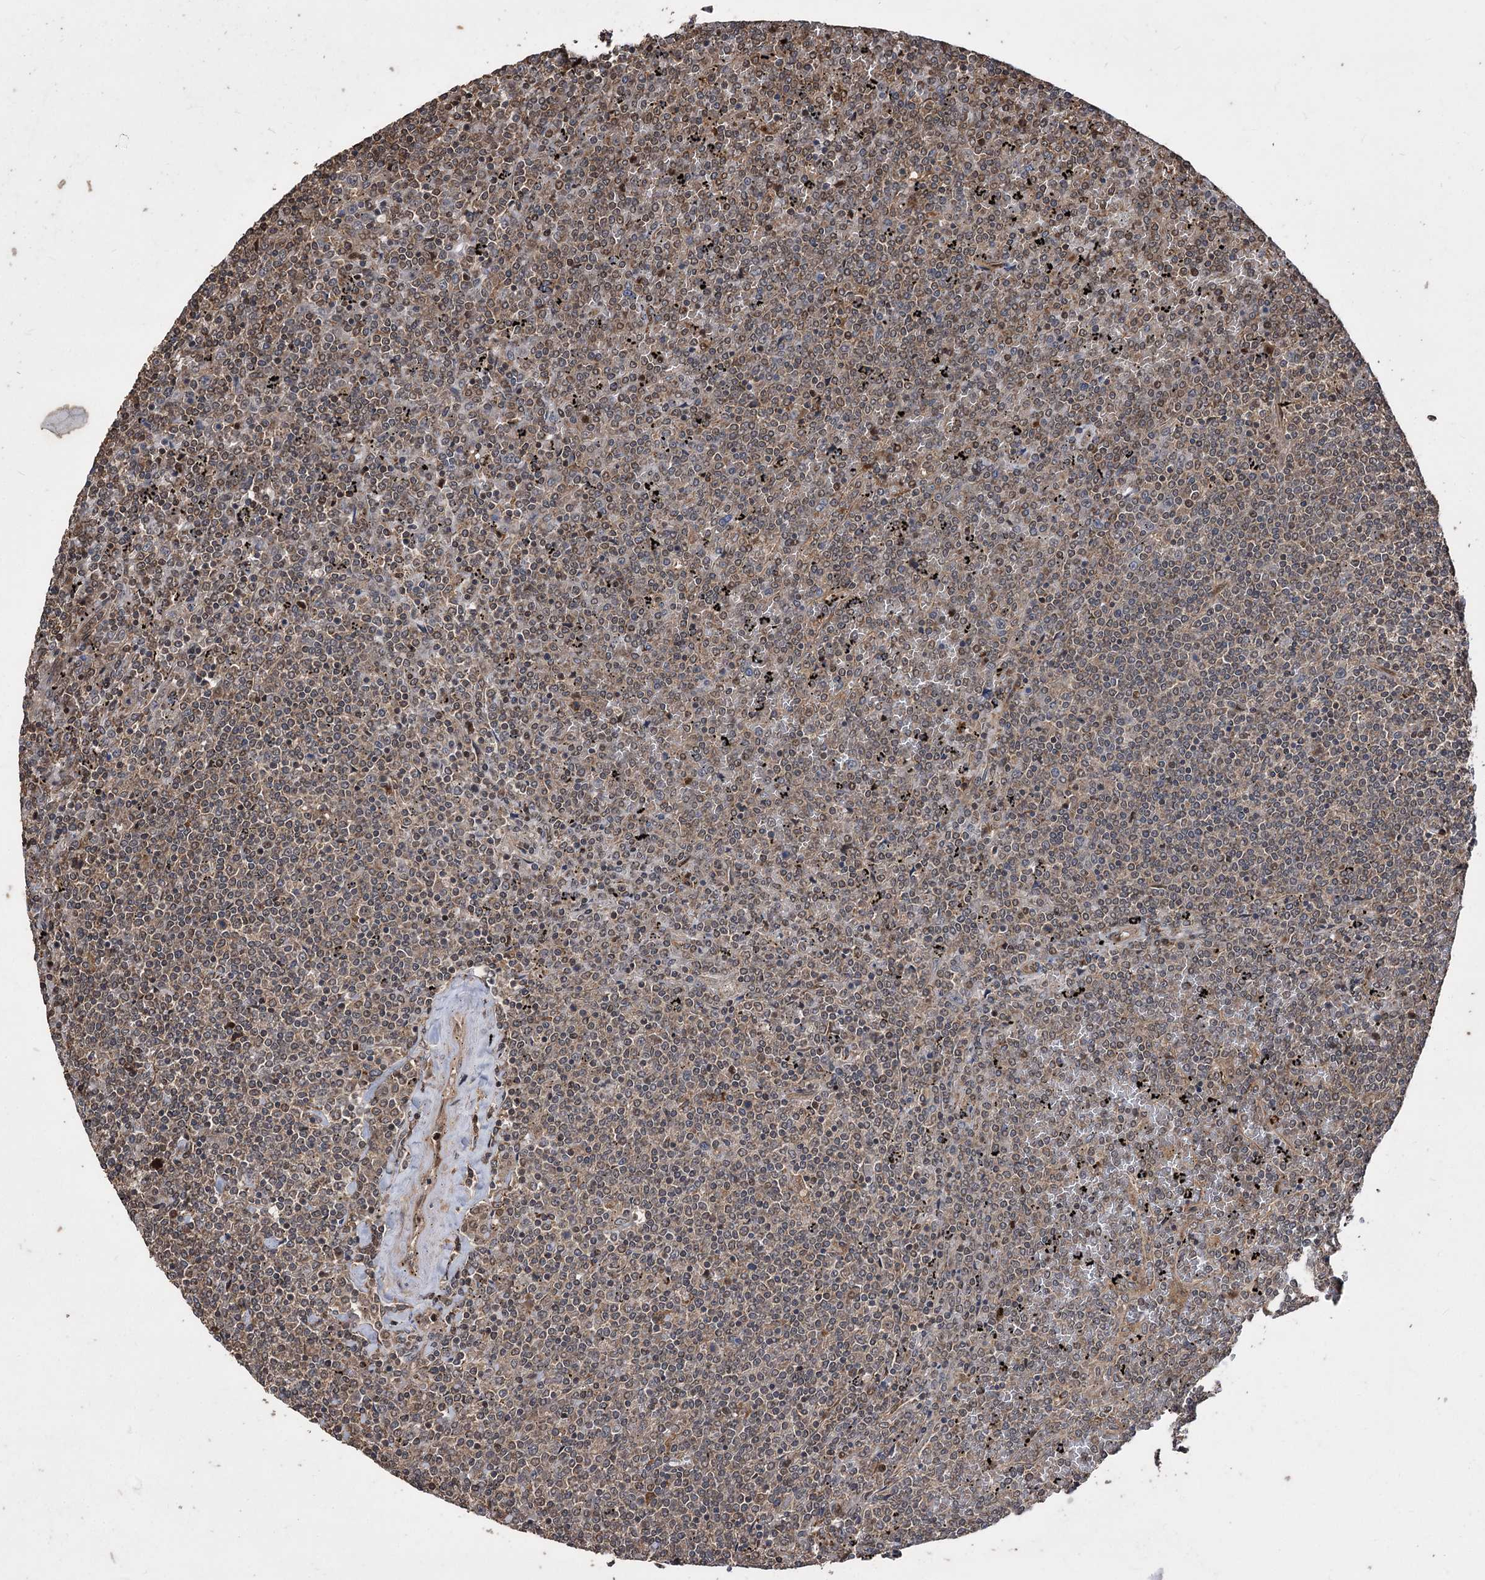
{"staining": {"intensity": "moderate", "quantity": "25%-75%", "location": "cytoplasmic/membranous"}, "tissue": "lymphoma", "cell_type": "Tumor cells", "image_type": "cancer", "snomed": [{"axis": "morphology", "description": "Malignant lymphoma, non-Hodgkin's type, Low grade"}, {"axis": "topography", "description": "Spleen"}], "caption": "Brown immunohistochemical staining in malignant lymphoma, non-Hodgkin's type (low-grade) exhibits moderate cytoplasmic/membranous staining in about 25%-75% of tumor cells. The protein is stained brown, and the nuclei are stained in blue (DAB (3,3'-diaminobenzidine) IHC with brightfield microscopy, high magnification).", "gene": "RASSF3", "patient": {"sex": "female", "age": 19}}